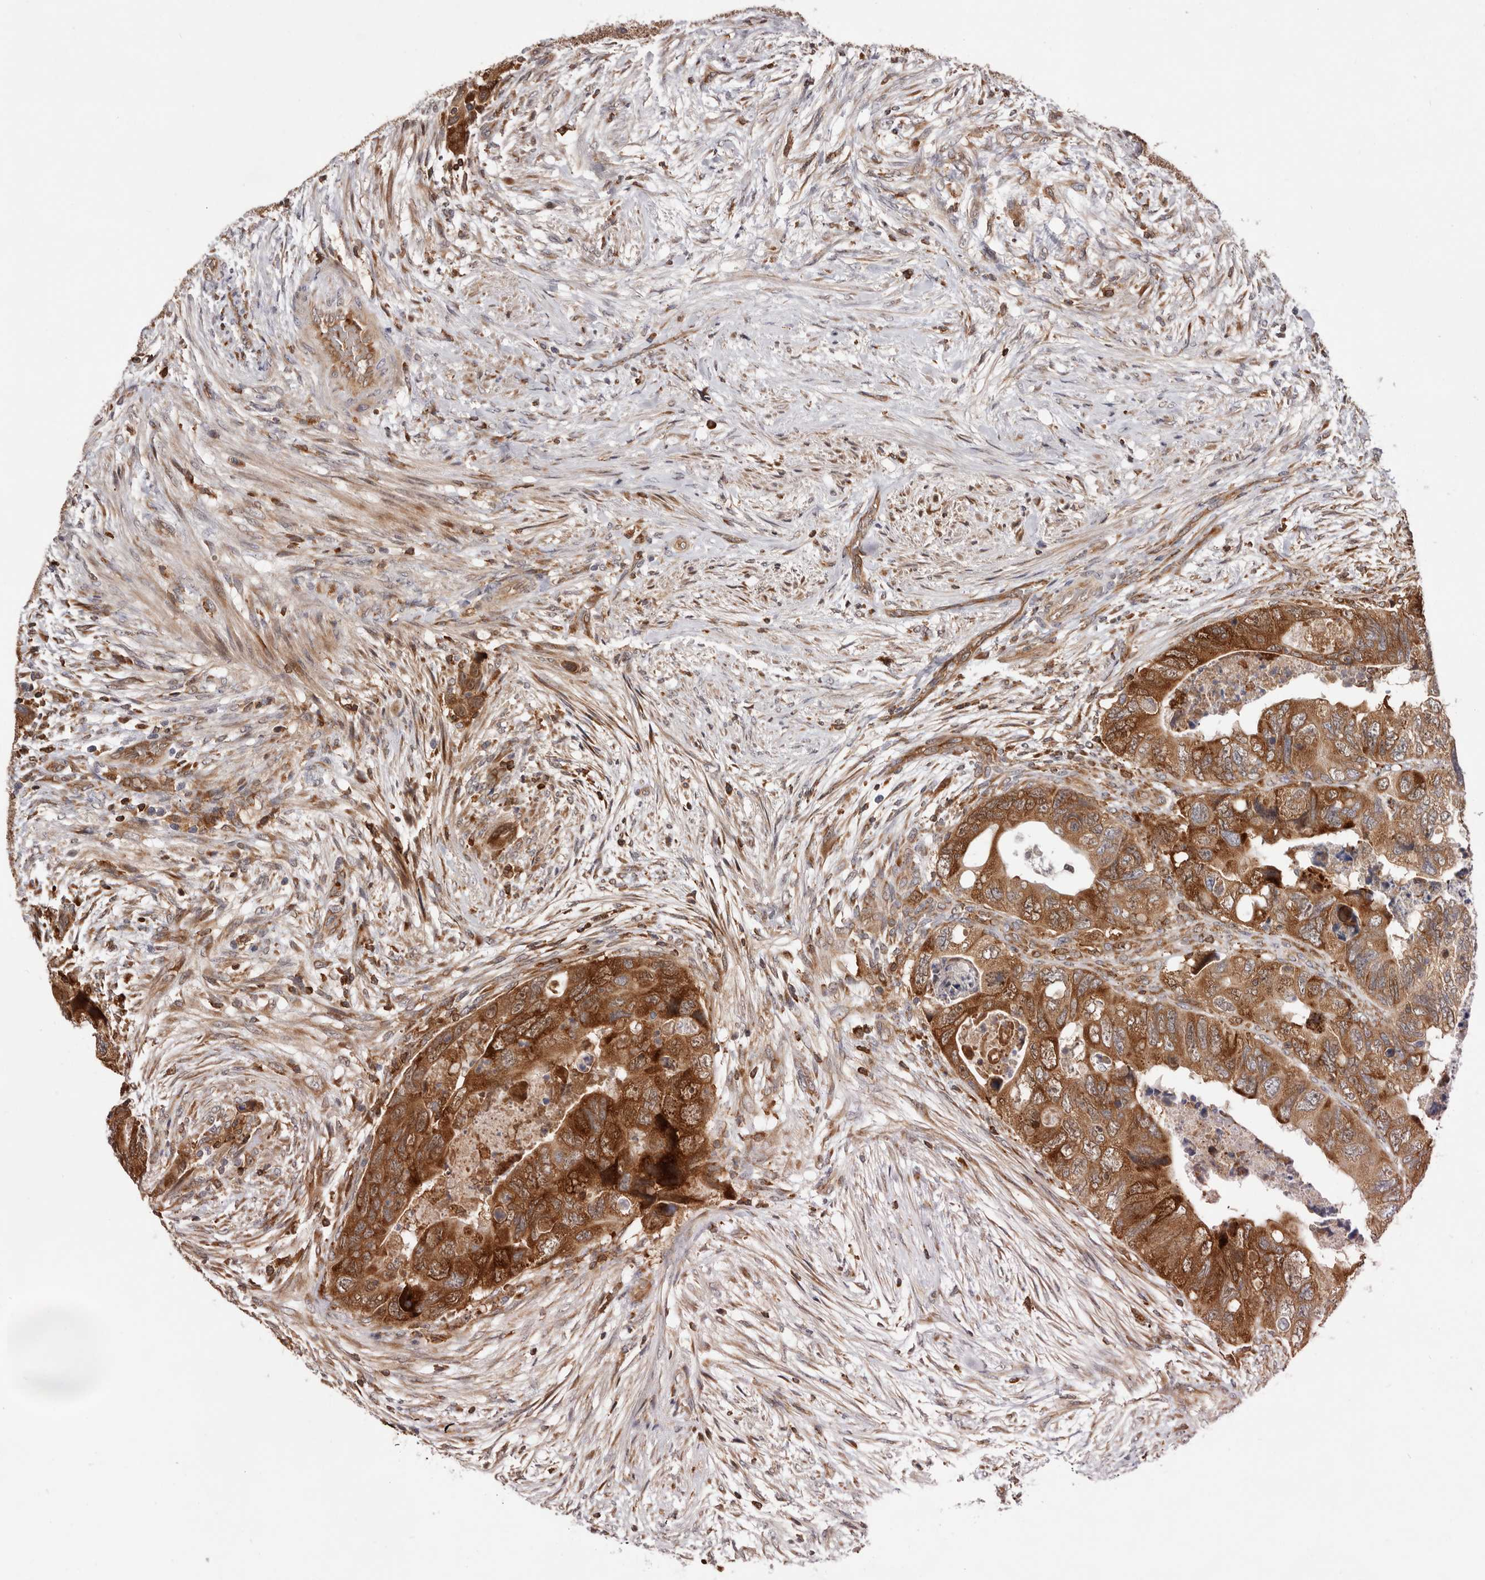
{"staining": {"intensity": "strong", "quantity": ">75%", "location": "cytoplasmic/membranous"}, "tissue": "colorectal cancer", "cell_type": "Tumor cells", "image_type": "cancer", "snomed": [{"axis": "morphology", "description": "Adenocarcinoma, NOS"}, {"axis": "topography", "description": "Rectum"}], "caption": "An immunohistochemistry (IHC) image of neoplastic tissue is shown. Protein staining in brown highlights strong cytoplasmic/membranous positivity in colorectal adenocarcinoma within tumor cells.", "gene": "RNF213", "patient": {"sex": "male", "age": 63}}